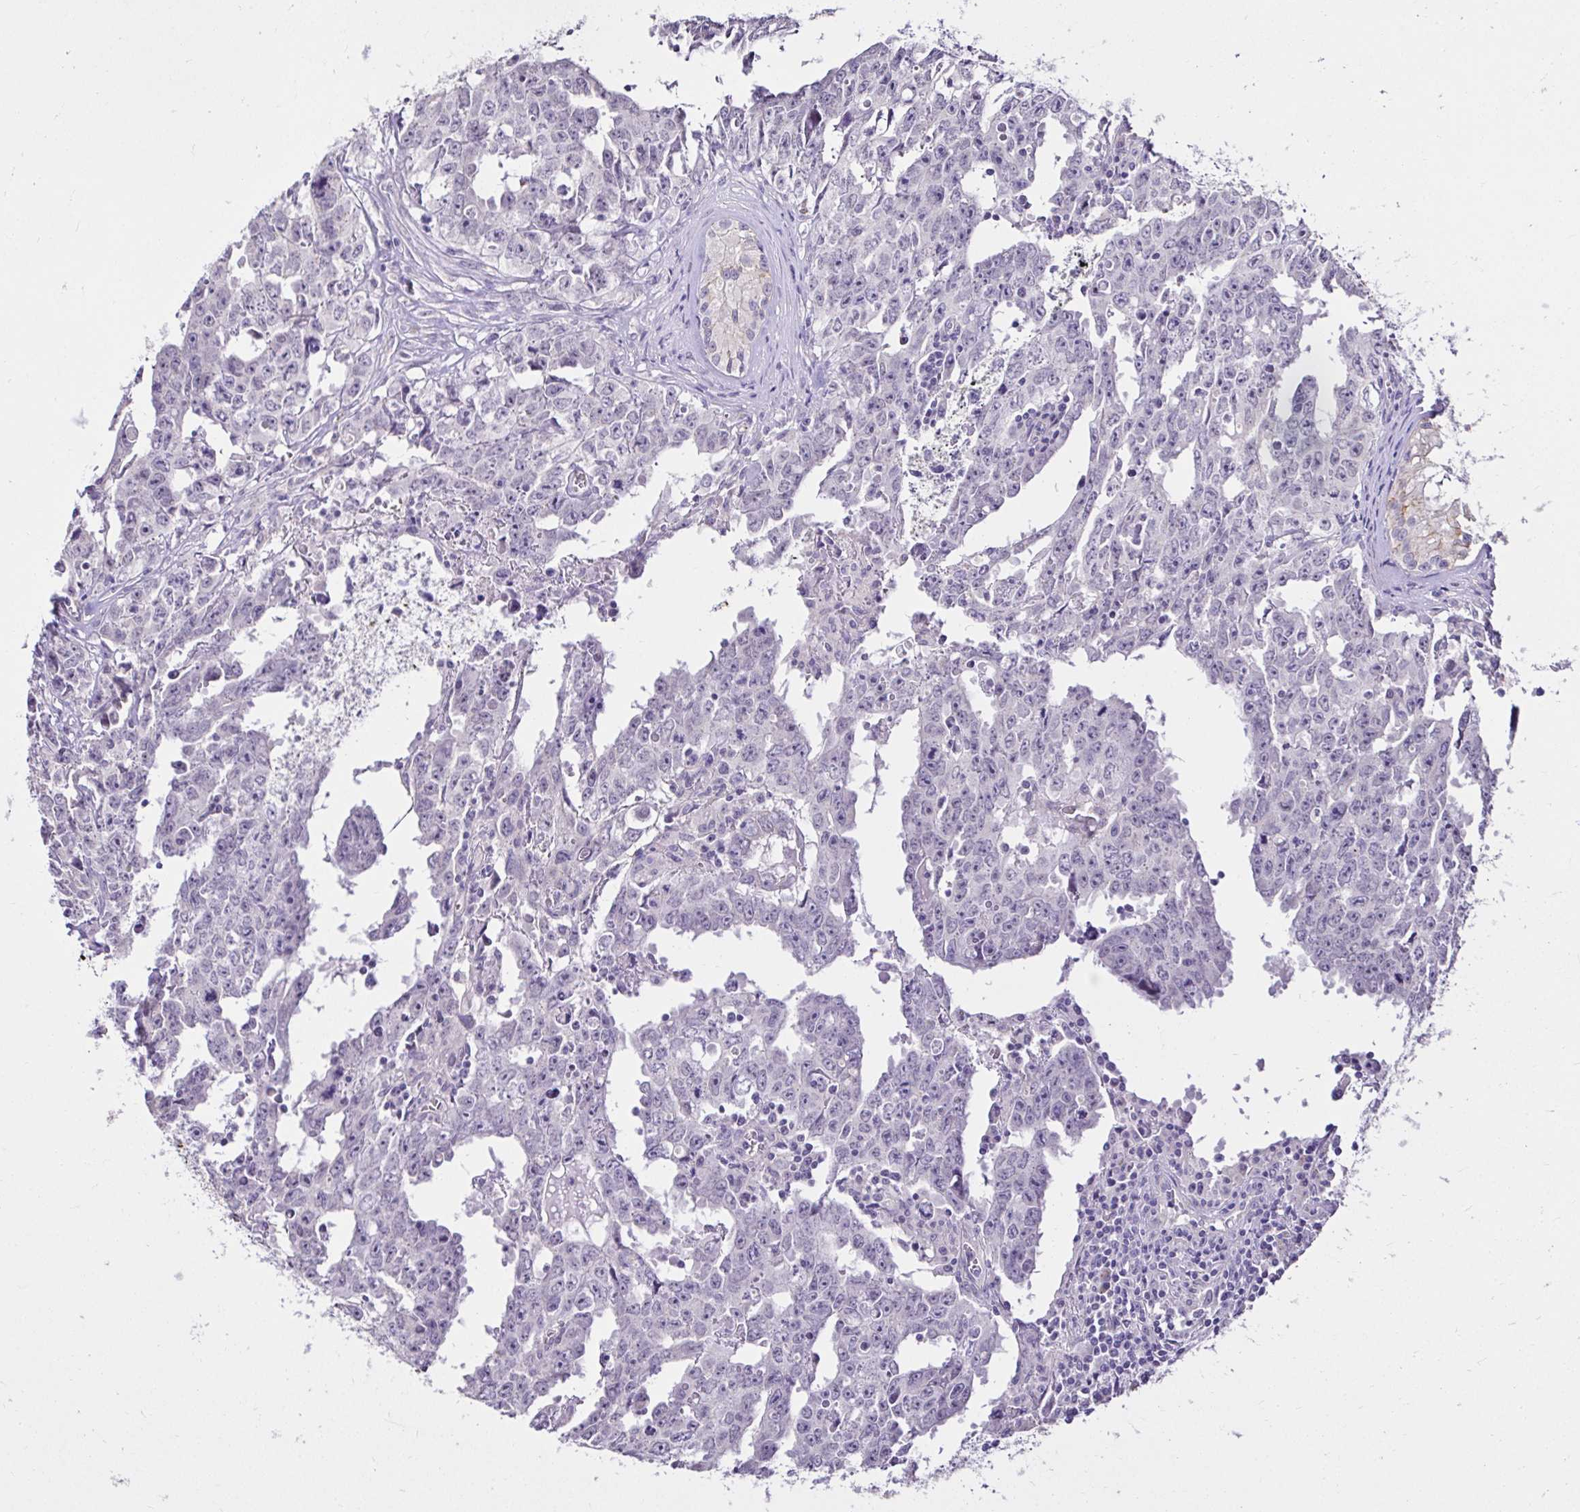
{"staining": {"intensity": "negative", "quantity": "none", "location": "none"}, "tissue": "testis cancer", "cell_type": "Tumor cells", "image_type": "cancer", "snomed": [{"axis": "morphology", "description": "Carcinoma, Embryonal, NOS"}, {"axis": "topography", "description": "Testis"}], "caption": "IHC micrograph of neoplastic tissue: human embryonal carcinoma (testis) stained with DAB (3,3'-diaminobenzidine) shows no significant protein positivity in tumor cells. (DAB (3,3'-diaminobenzidine) IHC, high magnification).", "gene": "KIAA1210", "patient": {"sex": "male", "age": 22}}